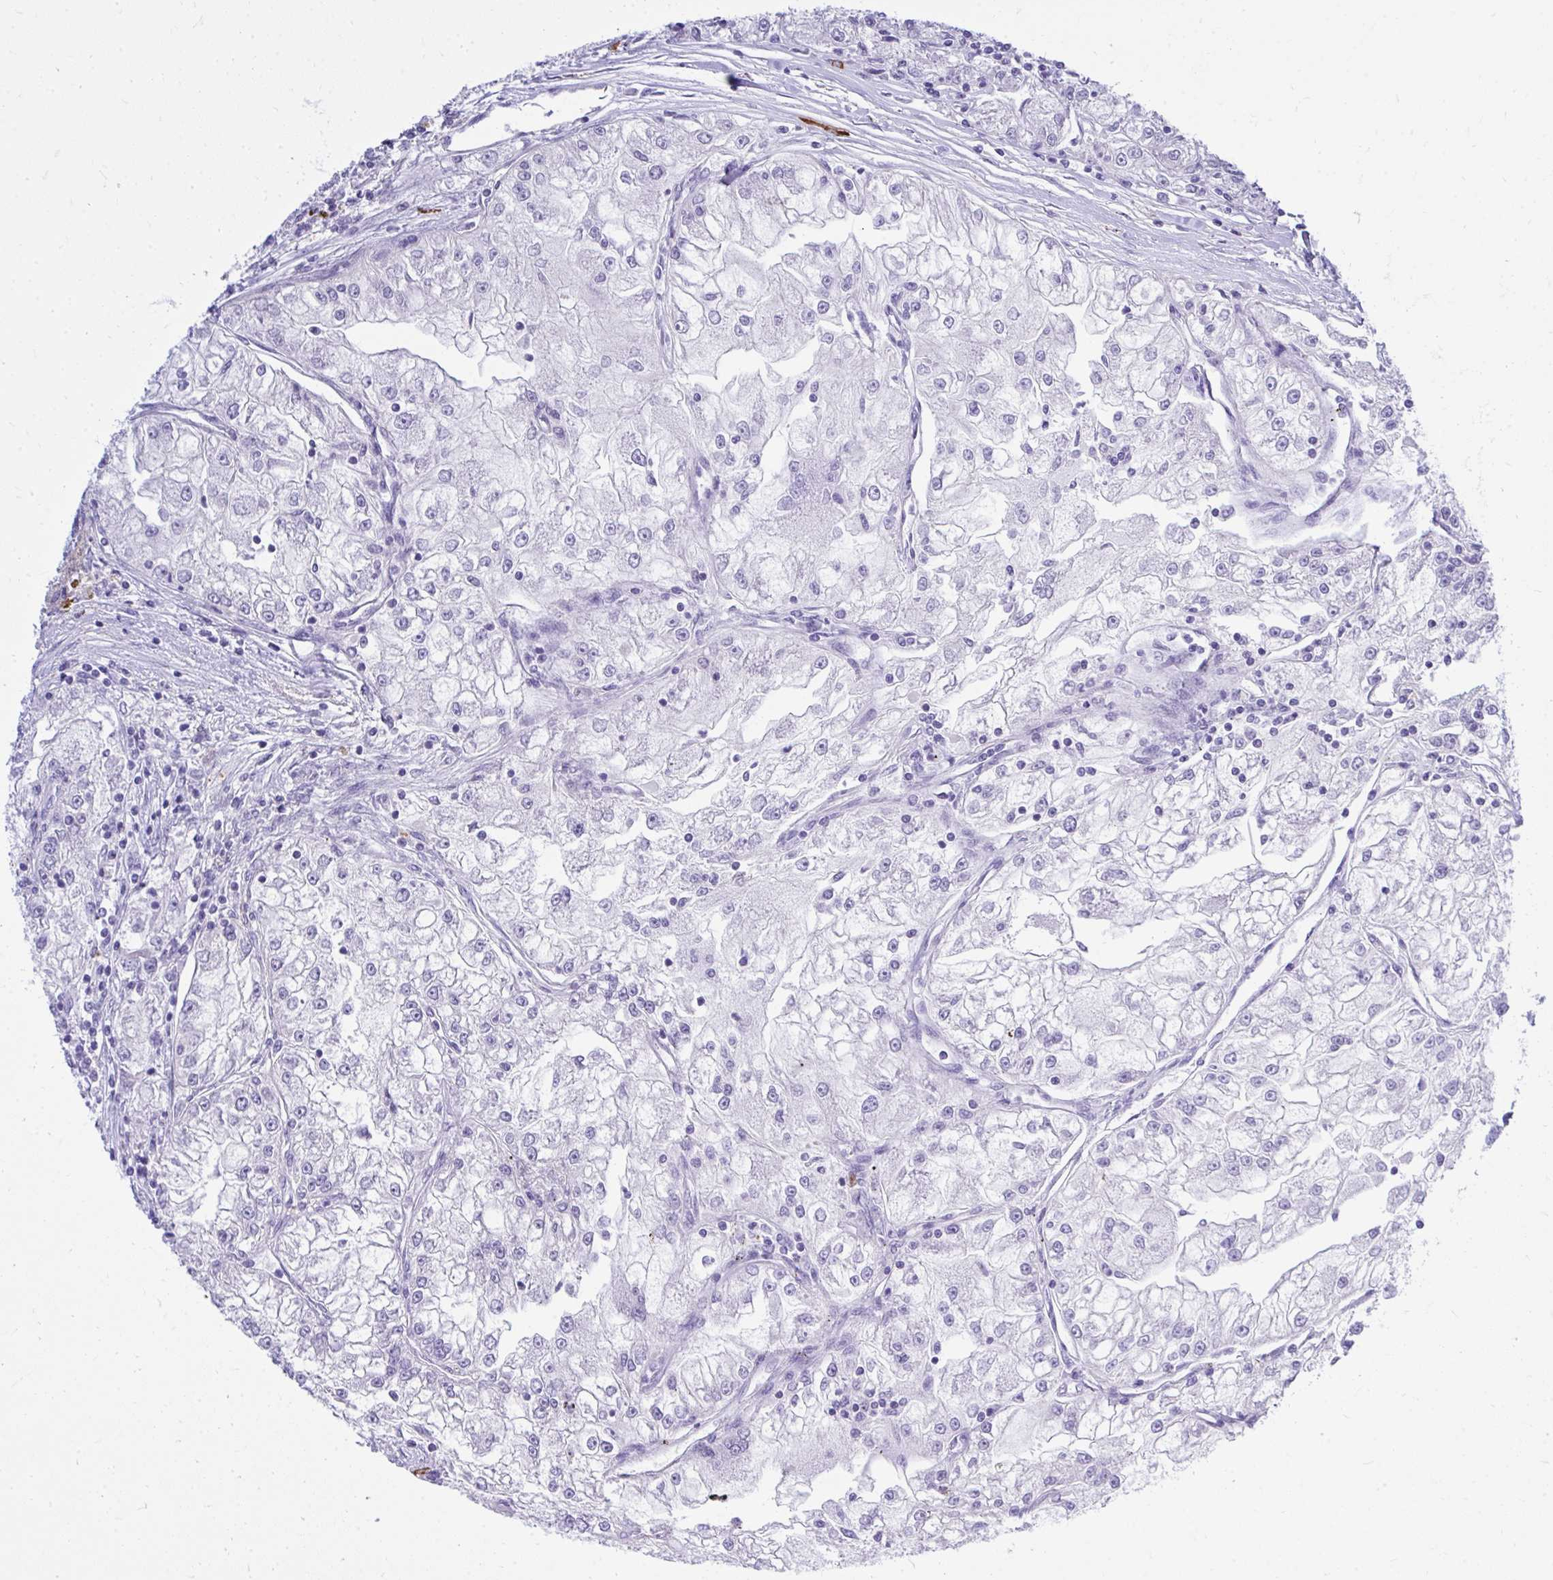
{"staining": {"intensity": "negative", "quantity": "none", "location": "none"}, "tissue": "renal cancer", "cell_type": "Tumor cells", "image_type": "cancer", "snomed": [{"axis": "morphology", "description": "Adenocarcinoma, NOS"}, {"axis": "topography", "description": "Kidney"}], "caption": "A high-resolution image shows immunohistochemistry (IHC) staining of renal cancer (adenocarcinoma), which exhibits no significant staining in tumor cells.", "gene": "PSD", "patient": {"sex": "female", "age": 72}}